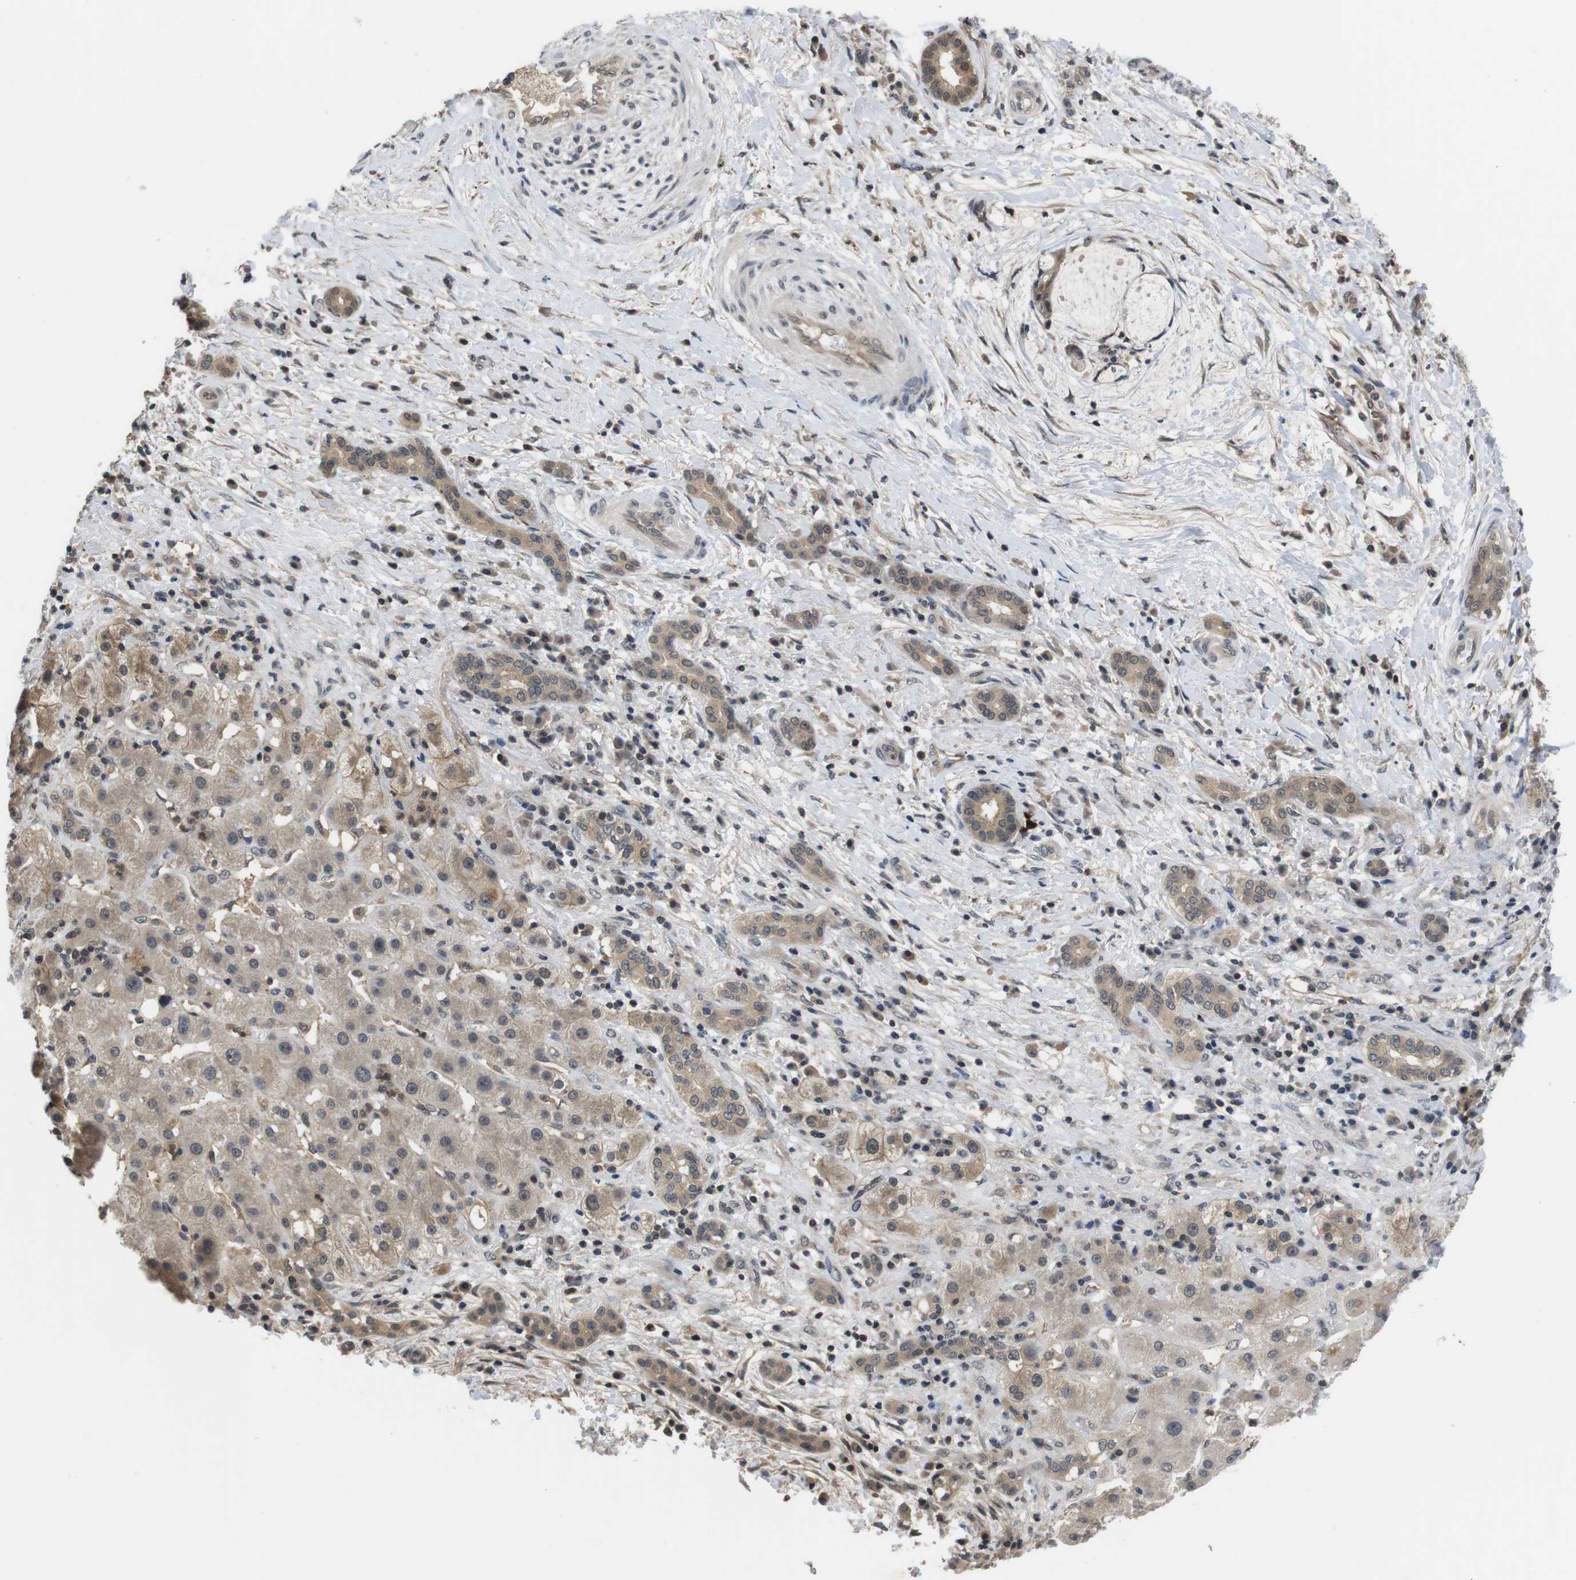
{"staining": {"intensity": "weak", "quantity": ">75%", "location": "cytoplasmic/membranous,nuclear"}, "tissue": "liver cancer", "cell_type": "Tumor cells", "image_type": "cancer", "snomed": [{"axis": "morphology", "description": "Cholangiocarcinoma"}, {"axis": "topography", "description": "Liver"}], "caption": "Liver cancer tissue shows weak cytoplasmic/membranous and nuclear positivity in about >75% of tumor cells, visualized by immunohistochemistry.", "gene": "FADD", "patient": {"sex": "female", "age": 73}}